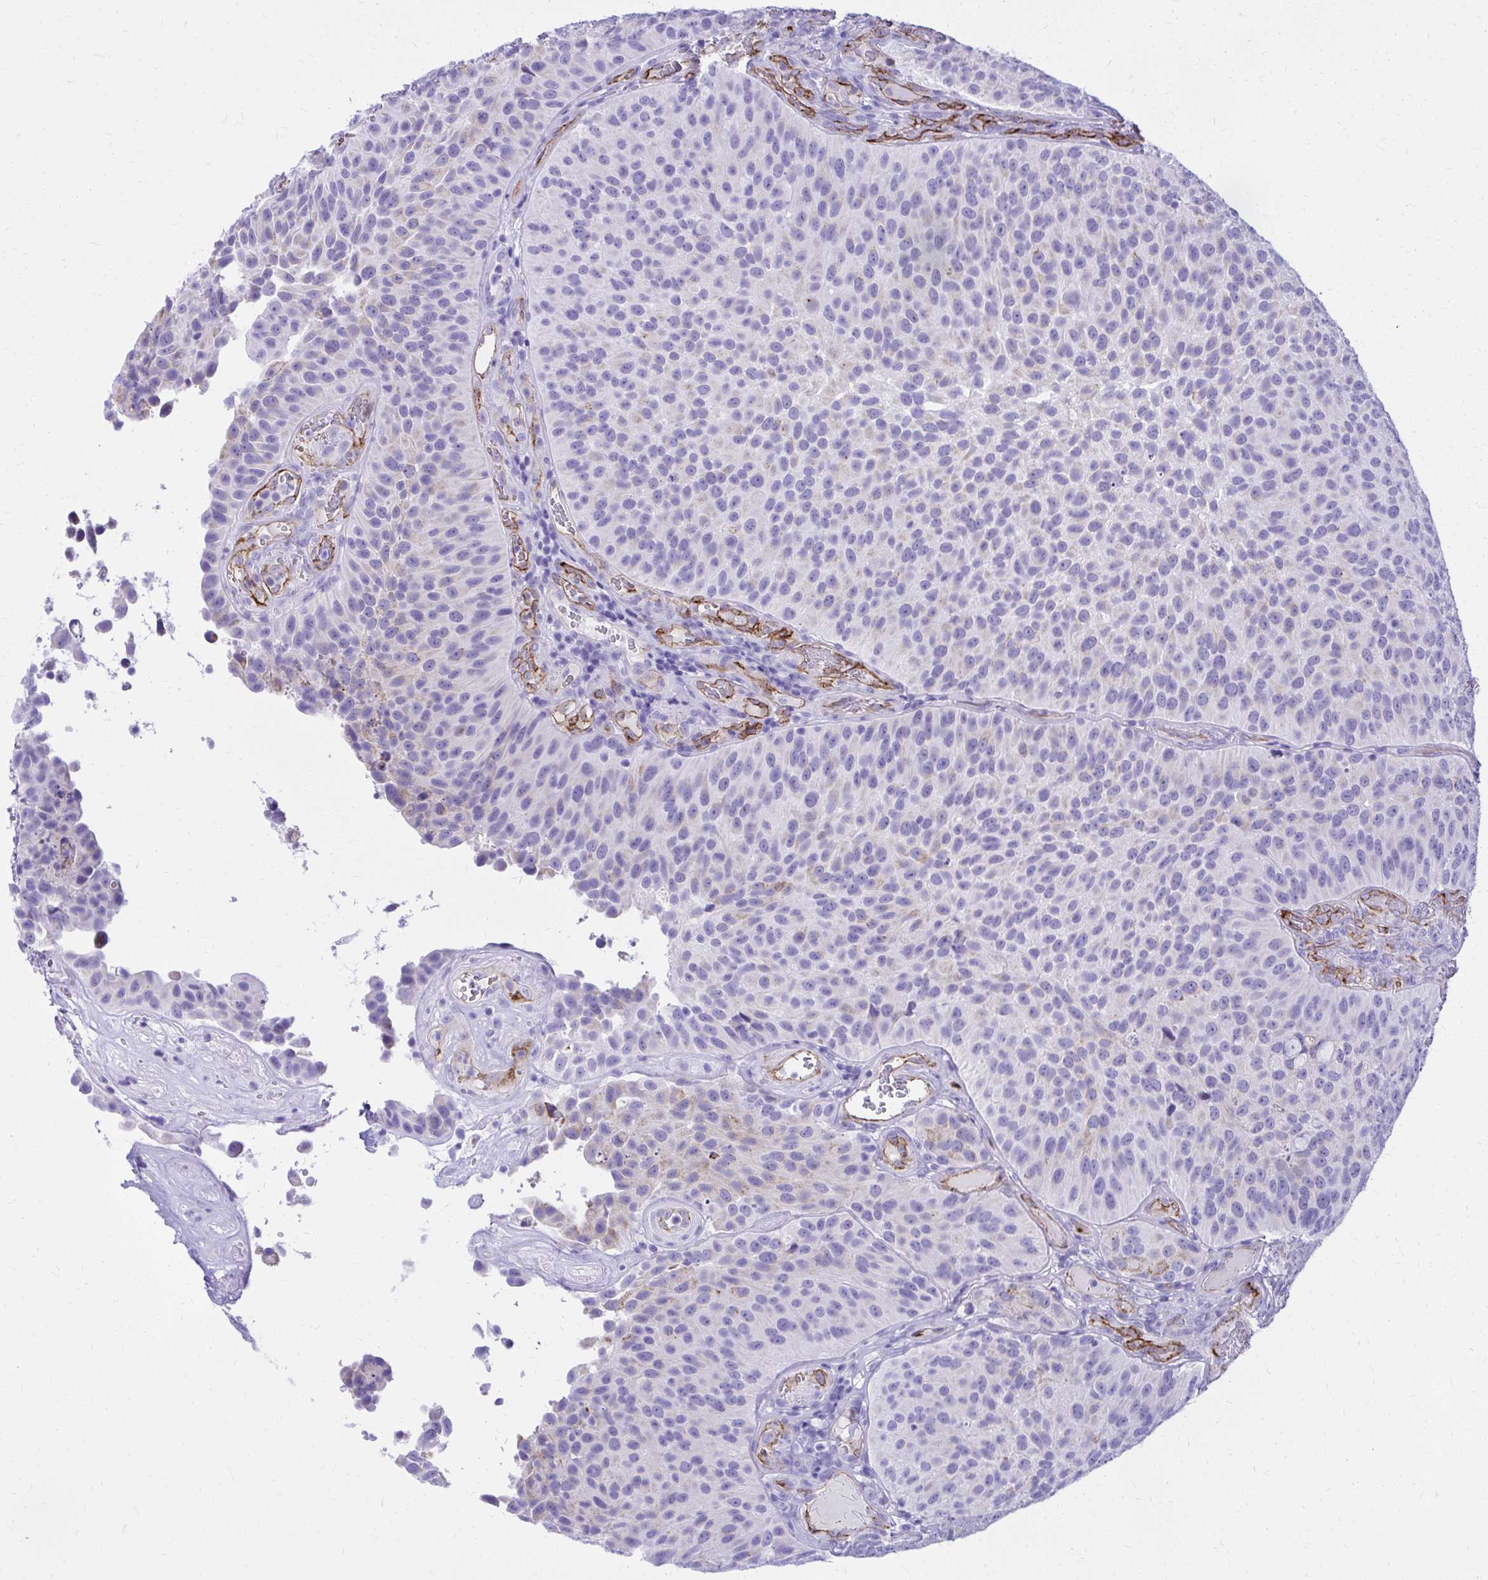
{"staining": {"intensity": "weak", "quantity": "25%-75%", "location": "cytoplasmic/membranous"}, "tissue": "urothelial cancer", "cell_type": "Tumor cells", "image_type": "cancer", "snomed": [{"axis": "morphology", "description": "Urothelial carcinoma, Low grade"}, {"axis": "topography", "description": "Urinary bladder"}], "caption": "IHC (DAB) staining of urothelial carcinoma (low-grade) exhibits weak cytoplasmic/membranous protein expression in approximately 25%-75% of tumor cells. (brown staining indicates protein expression, while blue staining denotes nuclei).", "gene": "PELI3", "patient": {"sex": "male", "age": 76}}